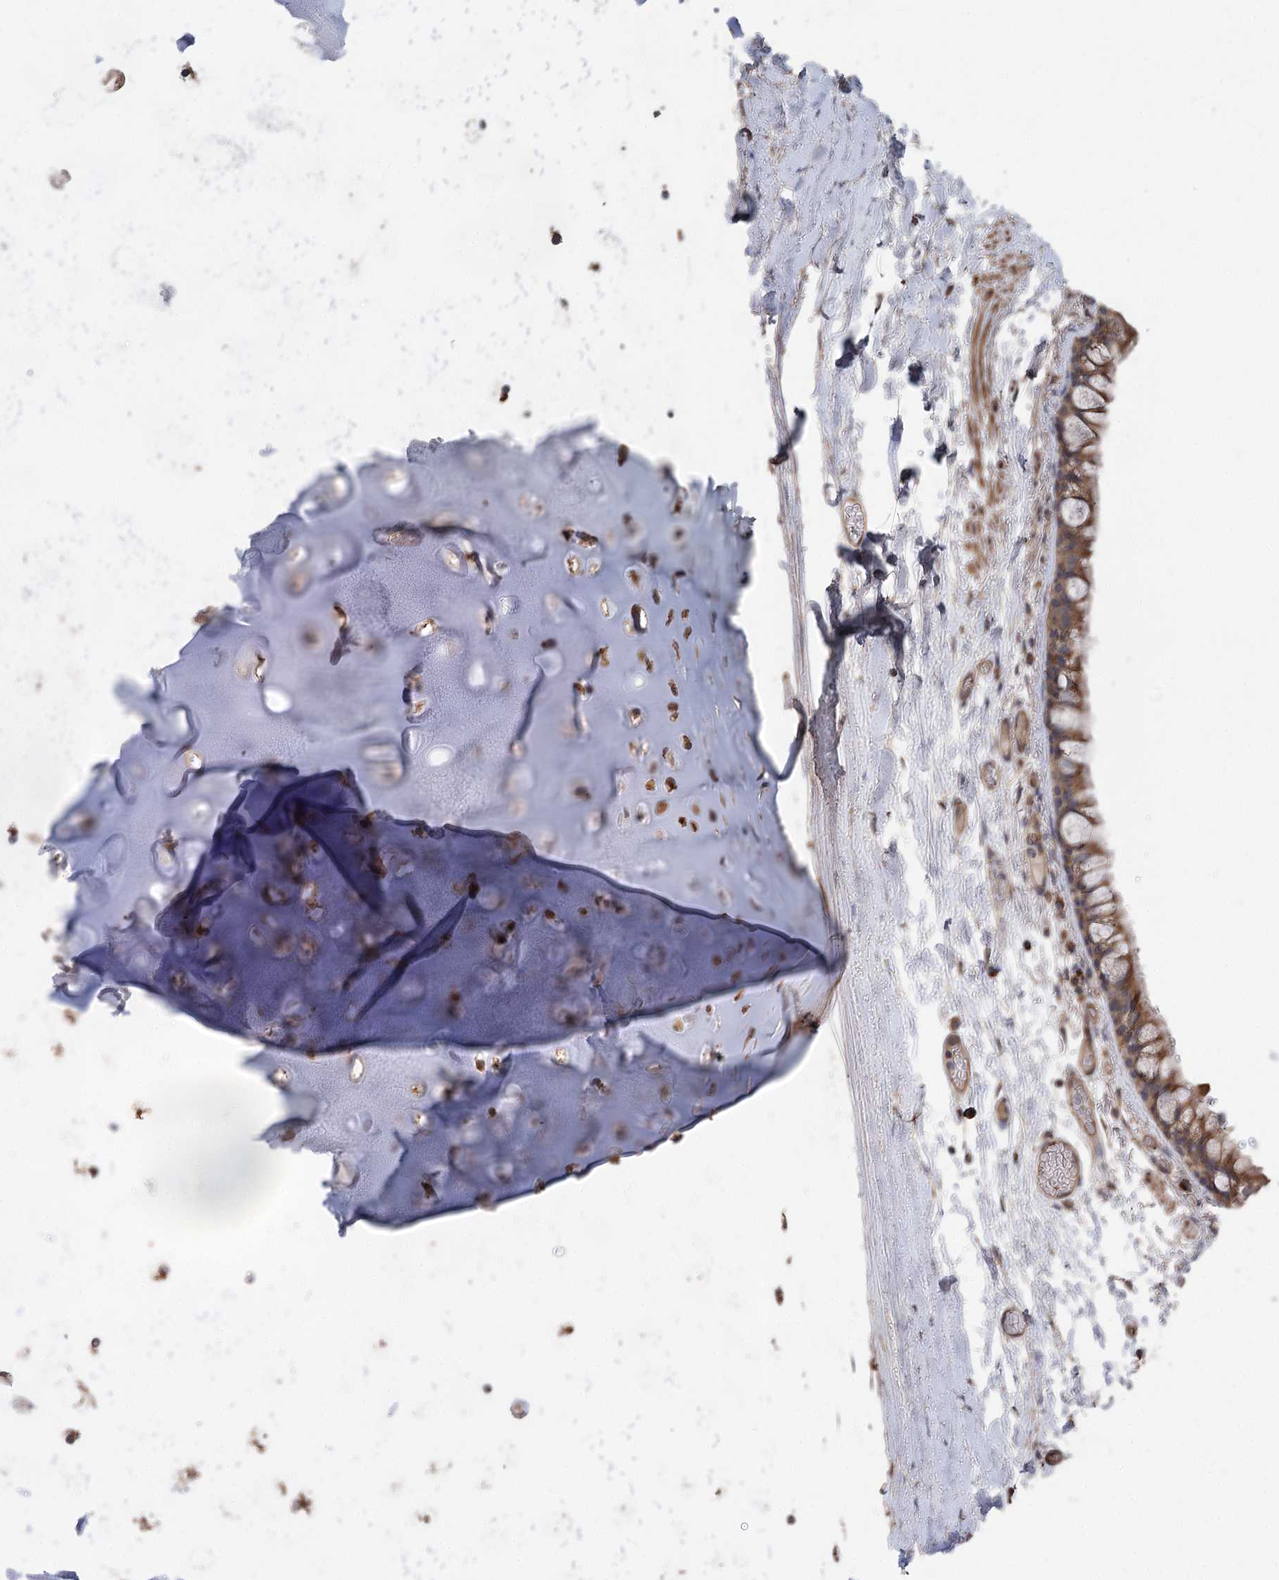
{"staining": {"intensity": "moderate", "quantity": ">75%", "location": "cytoplasmic/membranous"}, "tissue": "bronchus", "cell_type": "Respiratory epithelial cells", "image_type": "normal", "snomed": [{"axis": "morphology", "description": "Normal tissue, NOS"}, {"axis": "topography", "description": "Cartilage tissue"}], "caption": "A histopathology image of bronchus stained for a protein exhibits moderate cytoplasmic/membranous brown staining in respiratory epithelial cells.", "gene": "RWDD4", "patient": {"sex": "male", "age": 63}}